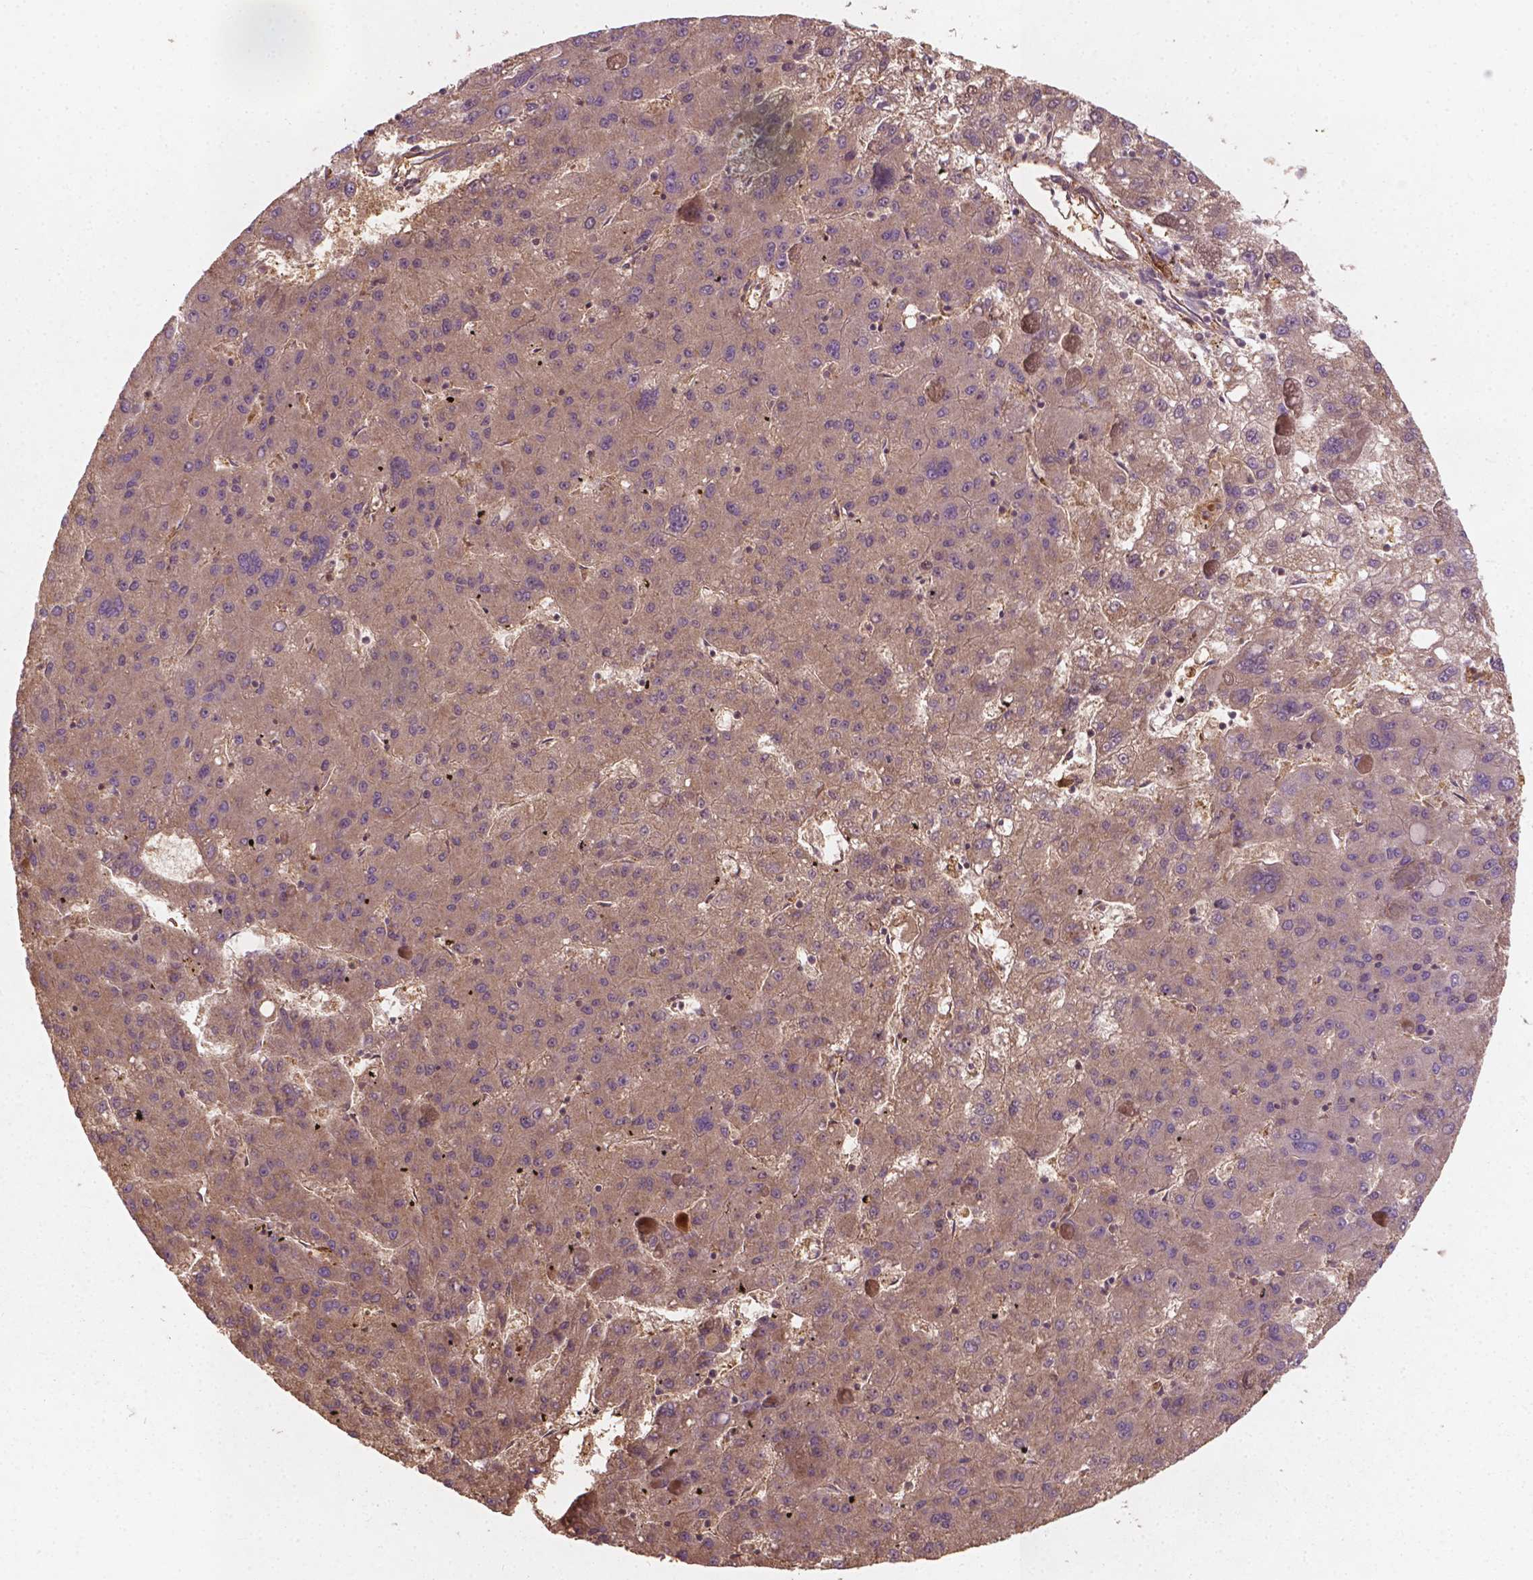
{"staining": {"intensity": "weak", "quantity": "<25%", "location": "cytoplasmic/membranous"}, "tissue": "liver cancer", "cell_type": "Tumor cells", "image_type": "cancer", "snomed": [{"axis": "morphology", "description": "Carcinoma, Hepatocellular, NOS"}, {"axis": "topography", "description": "Liver"}], "caption": "This is a photomicrograph of immunohistochemistry staining of hepatocellular carcinoma (liver), which shows no staining in tumor cells.", "gene": "CYFIP2", "patient": {"sex": "female", "age": 82}}